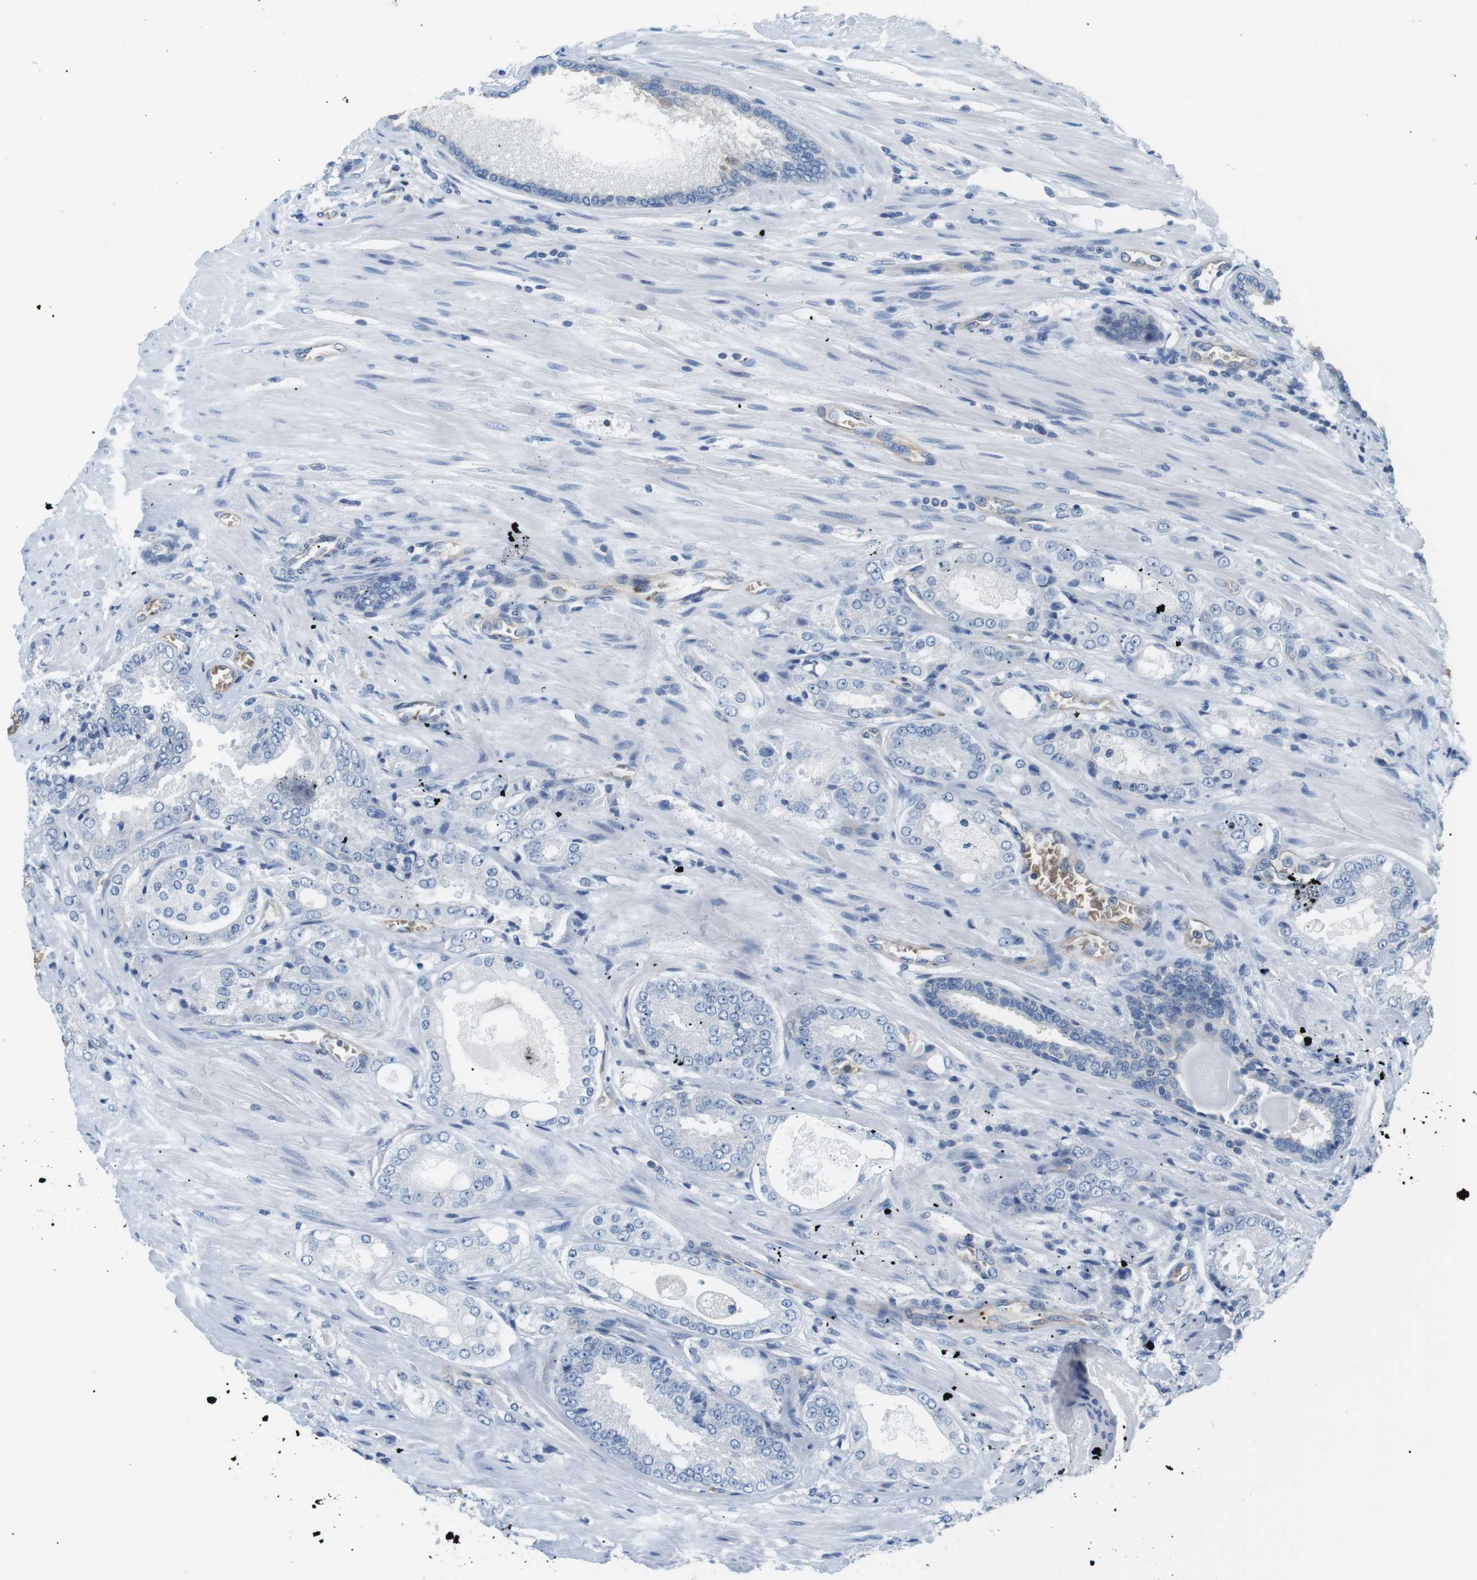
{"staining": {"intensity": "negative", "quantity": "none", "location": "none"}, "tissue": "prostate cancer", "cell_type": "Tumor cells", "image_type": "cancer", "snomed": [{"axis": "morphology", "description": "Adenocarcinoma, High grade"}, {"axis": "topography", "description": "Prostate"}], "caption": "This is an immunohistochemistry (IHC) photomicrograph of high-grade adenocarcinoma (prostate). There is no positivity in tumor cells.", "gene": "ADCY10", "patient": {"sex": "male", "age": 65}}